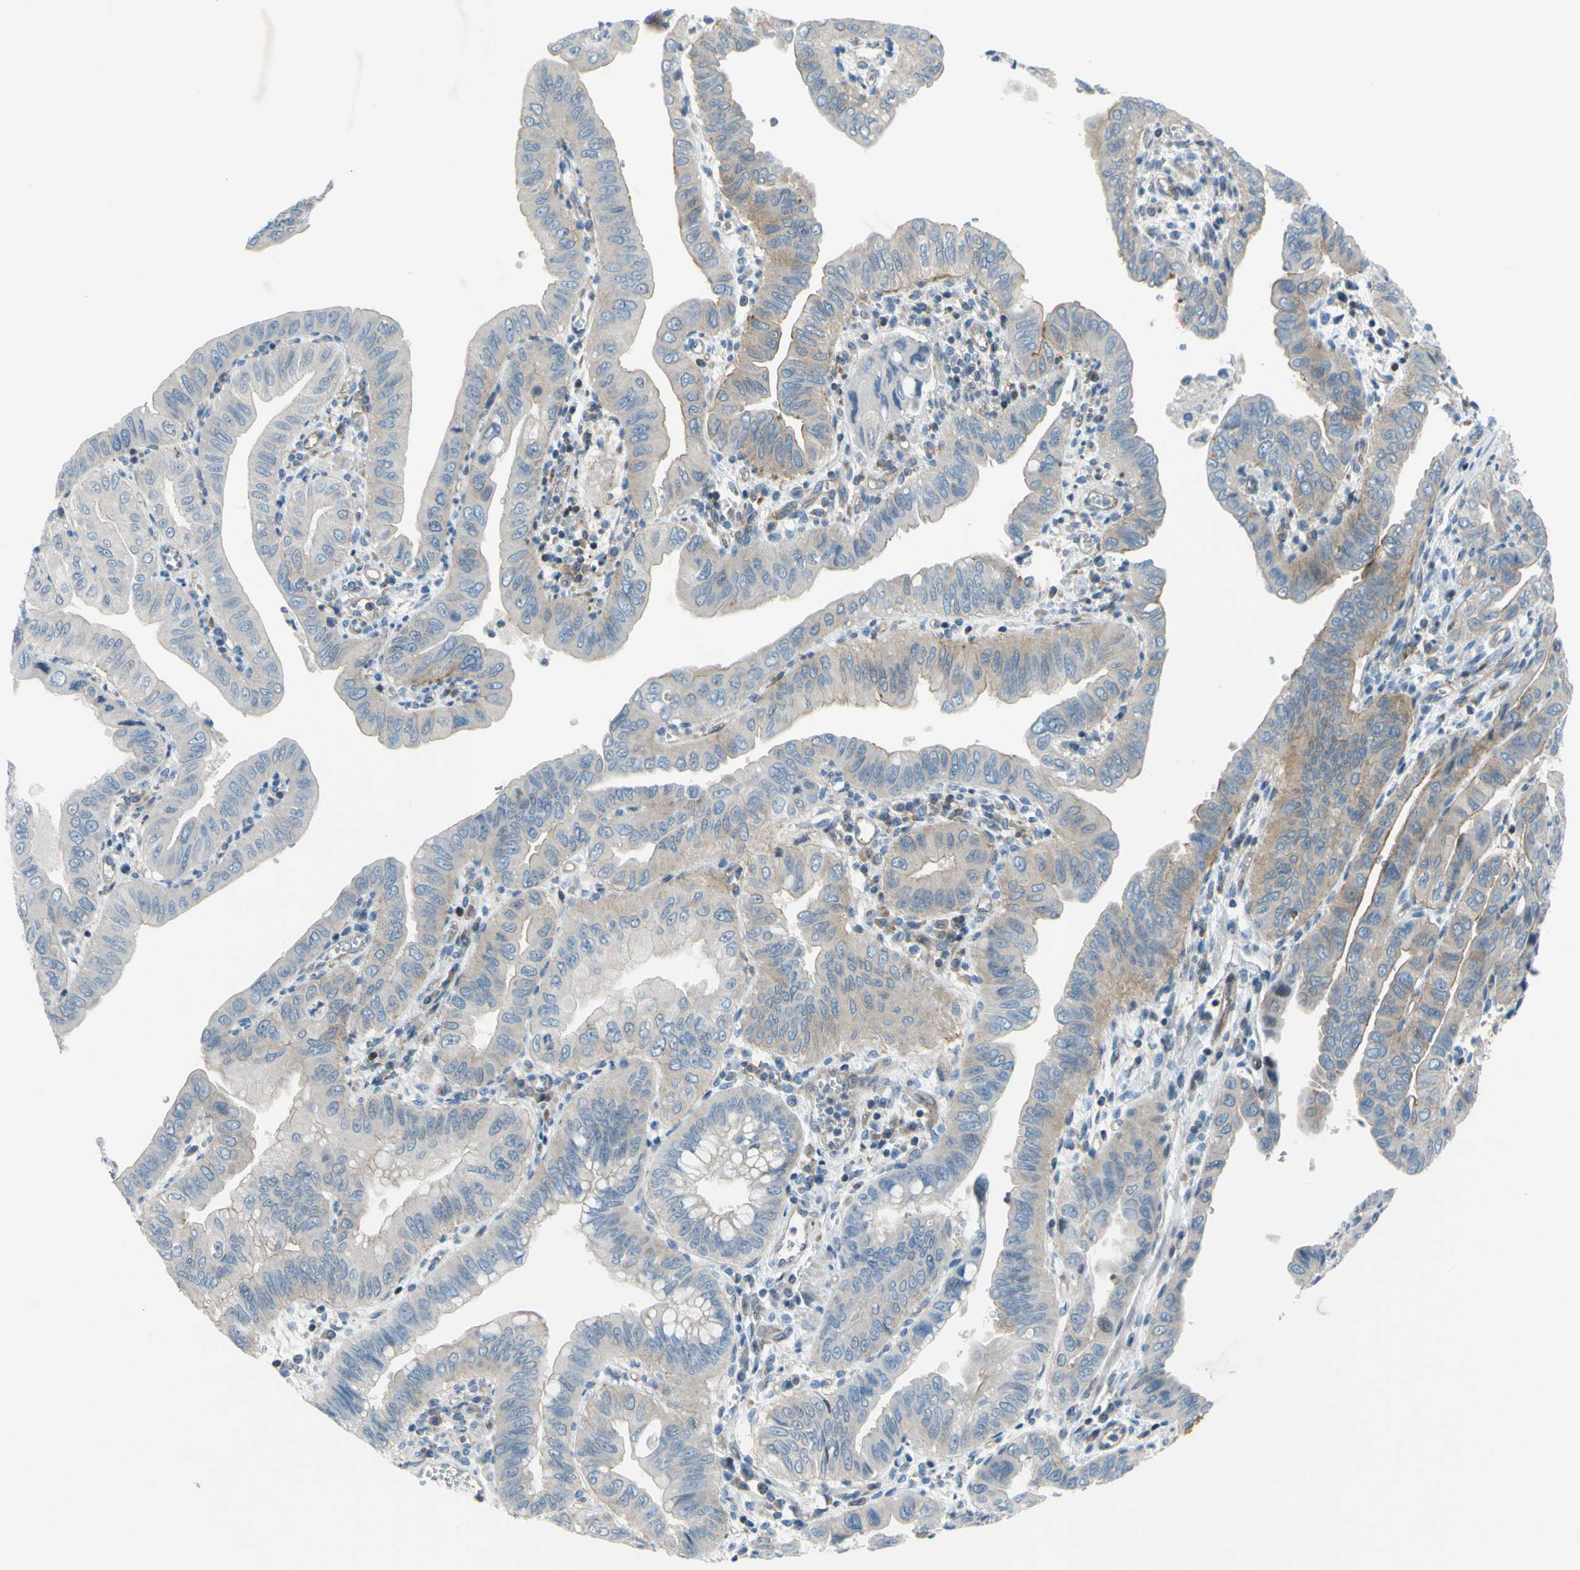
{"staining": {"intensity": "weak", "quantity": "<25%", "location": "cytoplasmic/membranous"}, "tissue": "pancreatic cancer", "cell_type": "Tumor cells", "image_type": "cancer", "snomed": [{"axis": "morphology", "description": "Normal tissue, NOS"}, {"axis": "topography", "description": "Lymph node"}], "caption": "This is an IHC micrograph of pancreatic cancer. There is no expression in tumor cells.", "gene": "PAK2", "patient": {"sex": "male", "age": 50}}